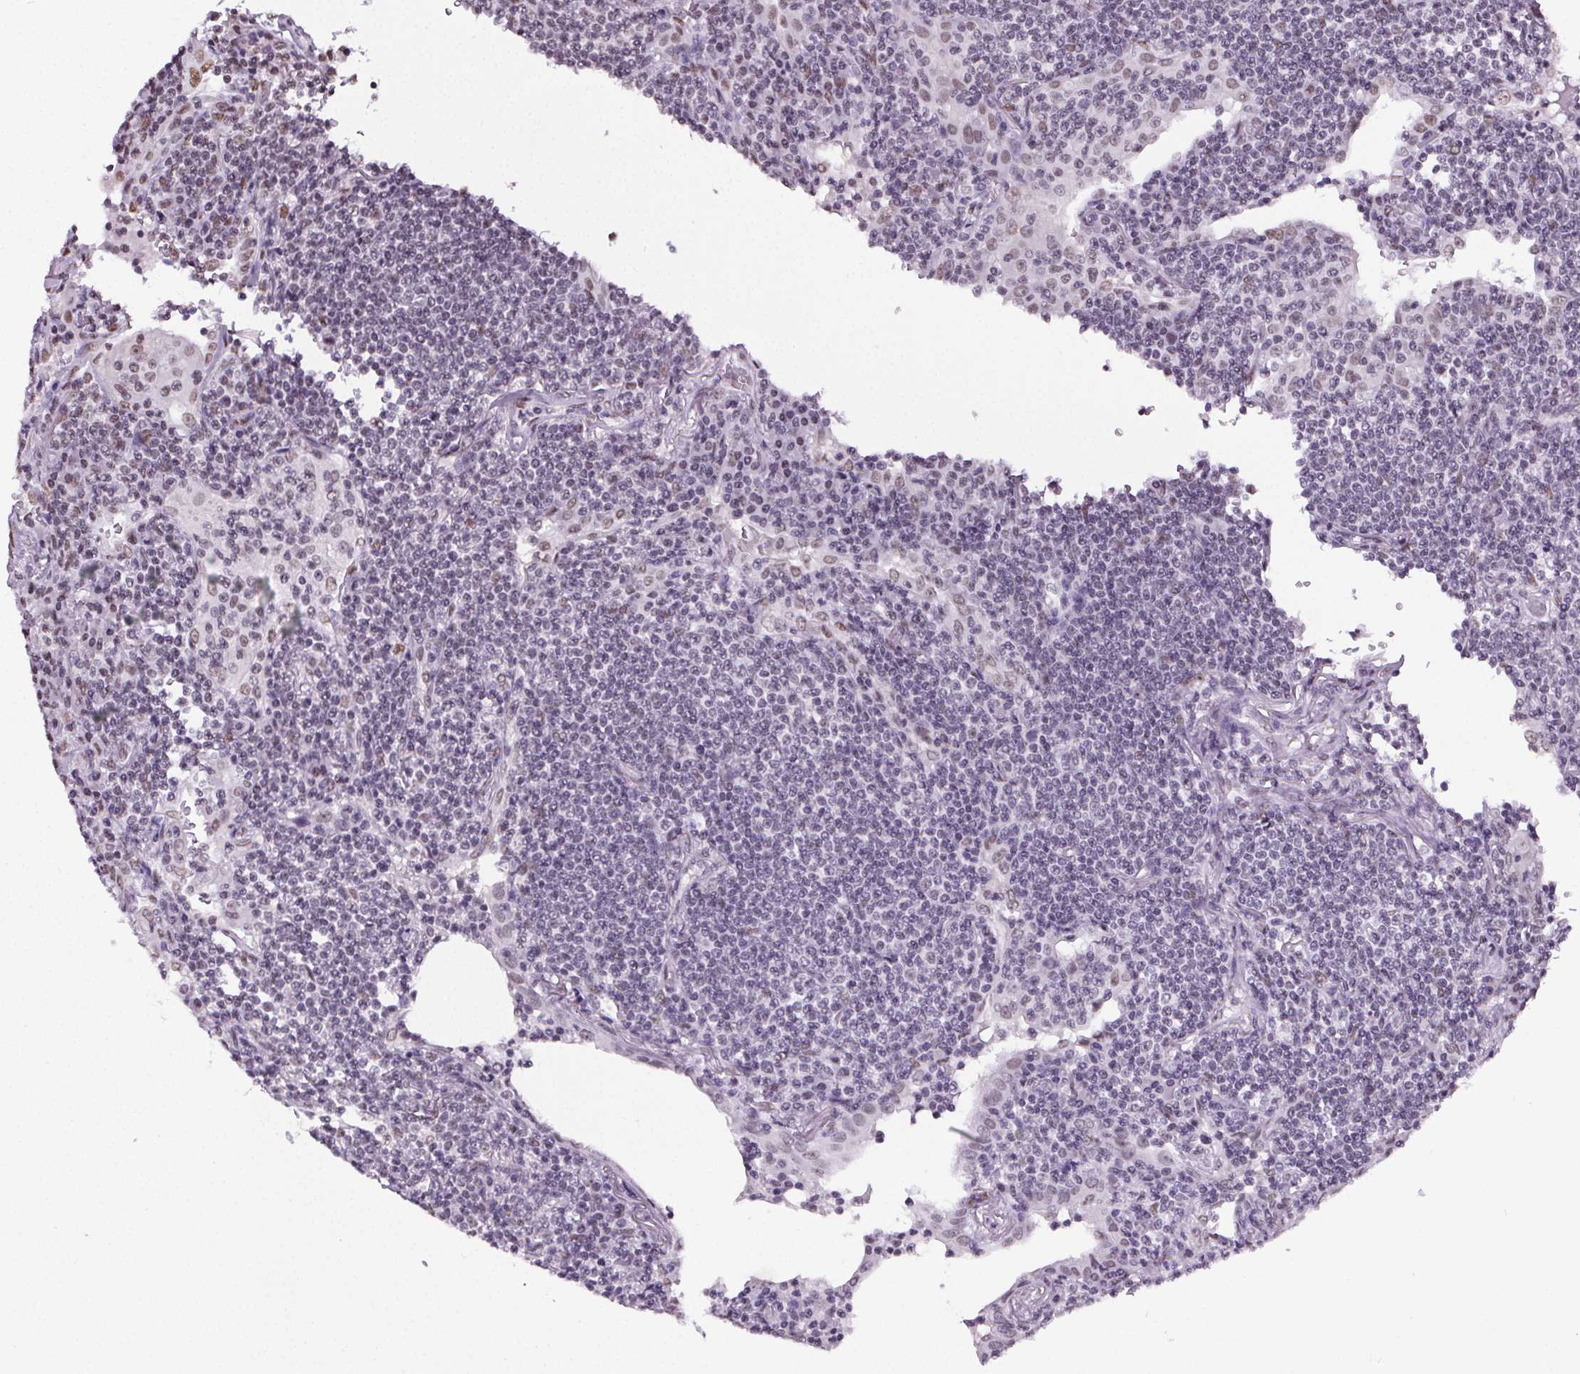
{"staining": {"intensity": "moderate", "quantity": "<25%", "location": "nuclear"}, "tissue": "lymphoma", "cell_type": "Tumor cells", "image_type": "cancer", "snomed": [{"axis": "morphology", "description": "Malignant lymphoma, non-Hodgkin's type, Low grade"}, {"axis": "topography", "description": "Lung"}], "caption": "Protein expression analysis of human low-grade malignant lymphoma, non-Hodgkin's type reveals moderate nuclear positivity in about <25% of tumor cells. (Stains: DAB (3,3'-diaminobenzidine) in brown, nuclei in blue, Microscopy: brightfield microscopy at high magnification).", "gene": "GP6", "patient": {"sex": "female", "age": 71}}